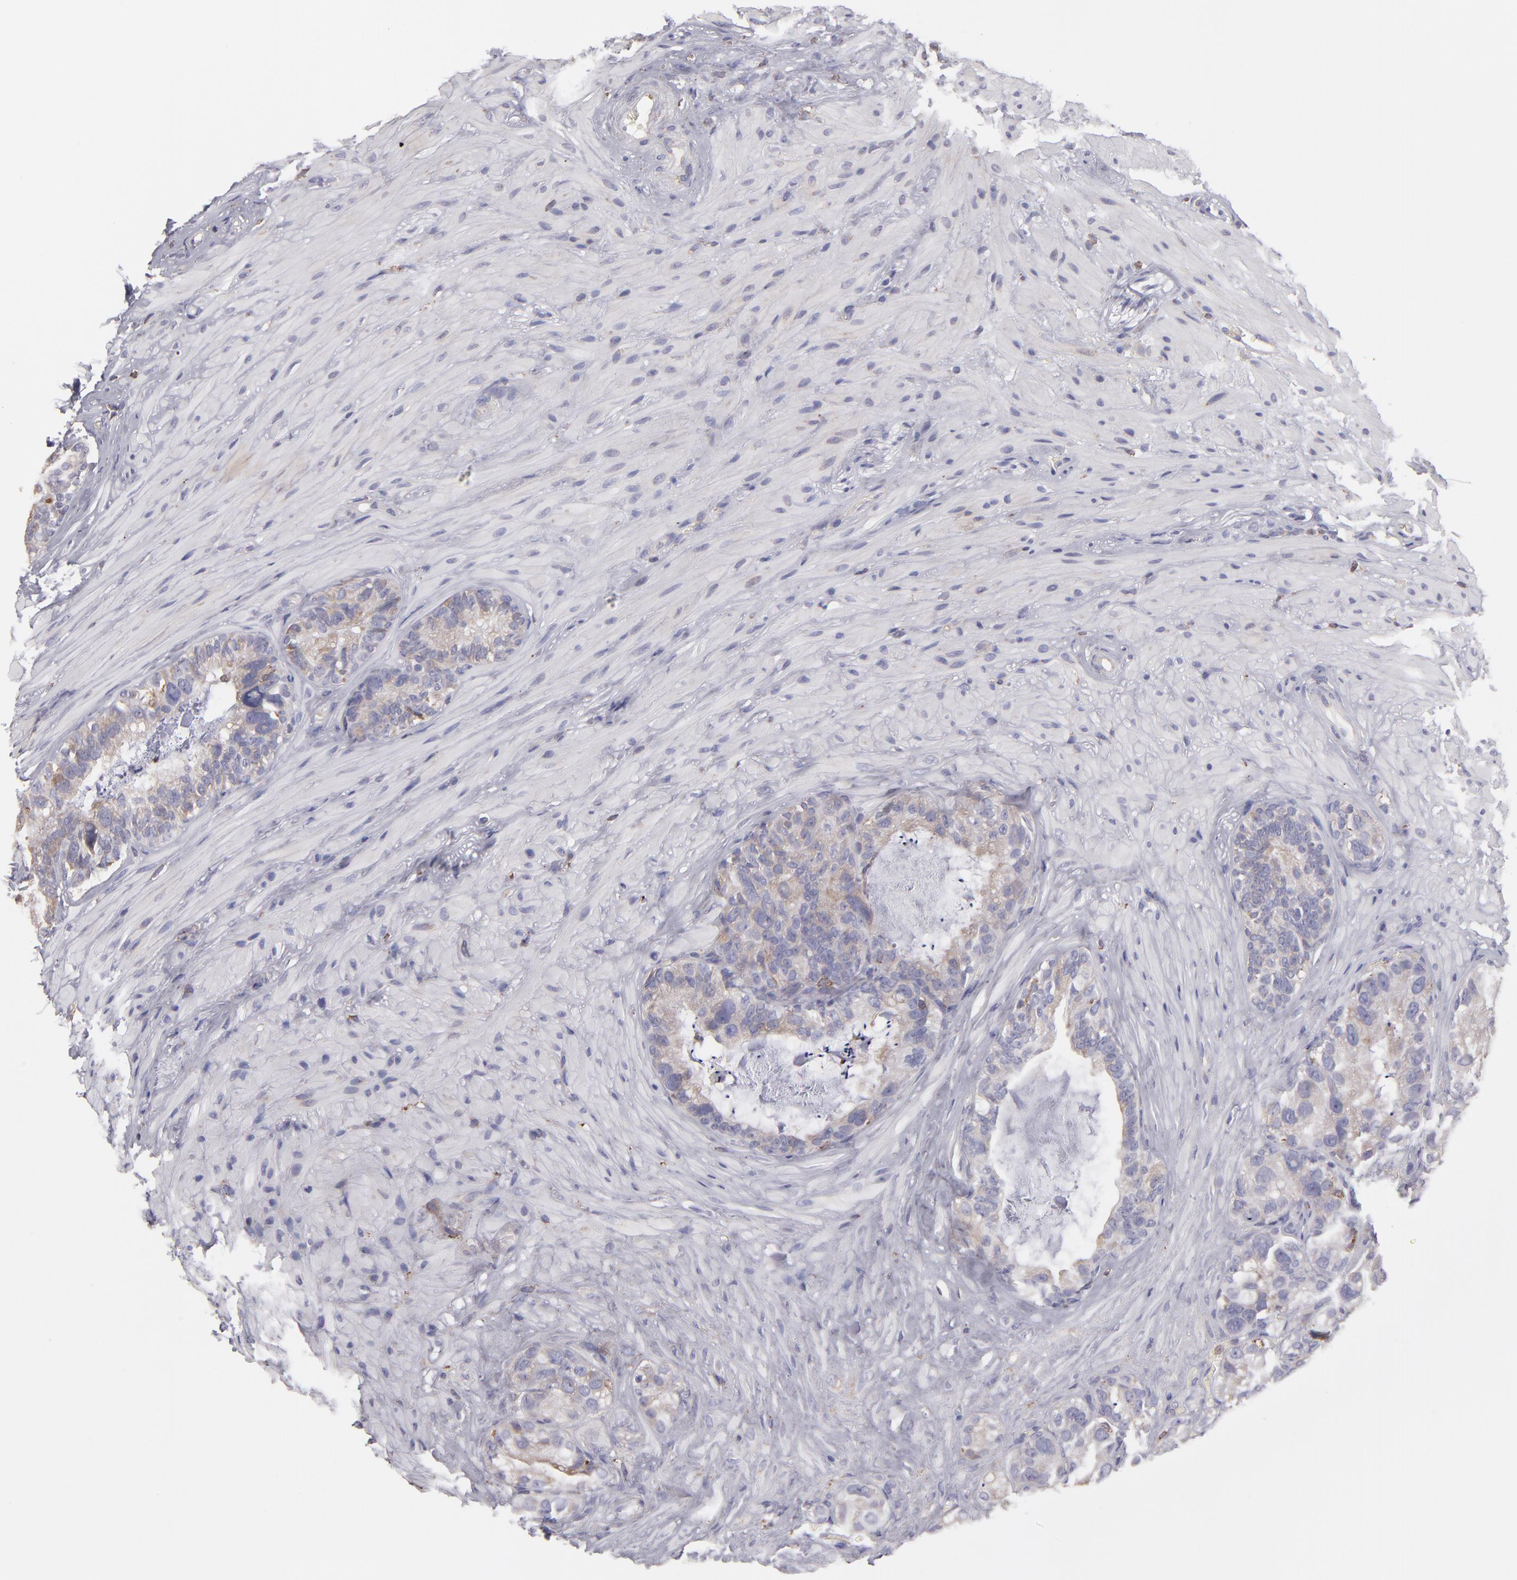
{"staining": {"intensity": "weak", "quantity": ">75%", "location": "cytoplasmic/membranous"}, "tissue": "seminal vesicle", "cell_type": "Glandular cells", "image_type": "normal", "snomed": [{"axis": "morphology", "description": "Normal tissue, NOS"}, {"axis": "topography", "description": "Seminal veicle"}], "caption": "Seminal vesicle stained with IHC reveals weak cytoplasmic/membranous expression in approximately >75% of glandular cells.", "gene": "CALR", "patient": {"sex": "male", "age": 63}}